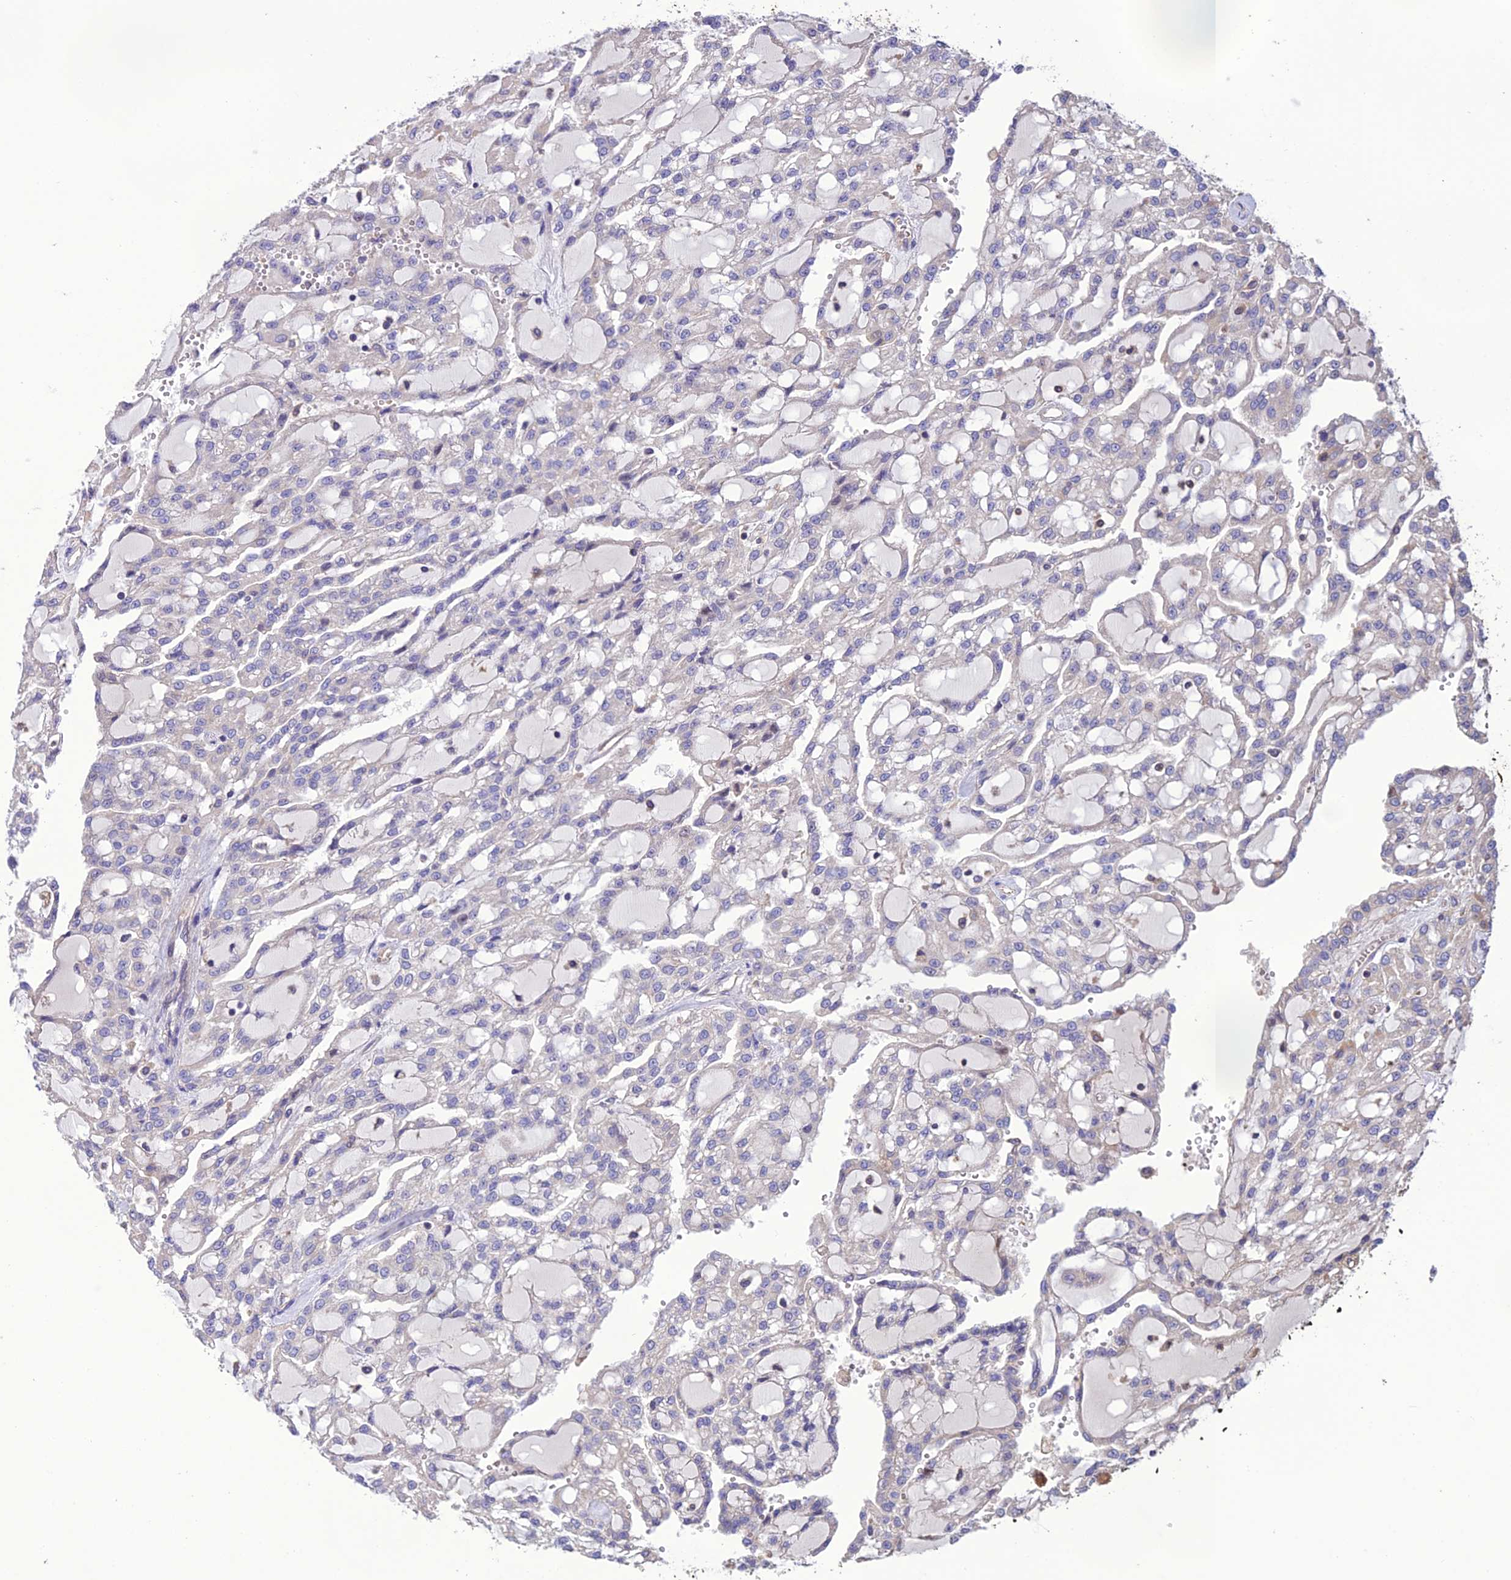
{"staining": {"intensity": "negative", "quantity": "none", "location": "none"}, "tissue": "renal cancer", "cell_type": "Tumor cells", "image_type": "cancer", "snomed": [{"axis": "morphology", "description": "Adenocarcinoma, NOS"}, {"axis": "topography", "description": "Kidney"}], "caption": "IHC of renal adenocarcinoma displays no positivity in tumor cells.", "gene": "MIOS", "patient": {"sex": "male", "age": 63}}